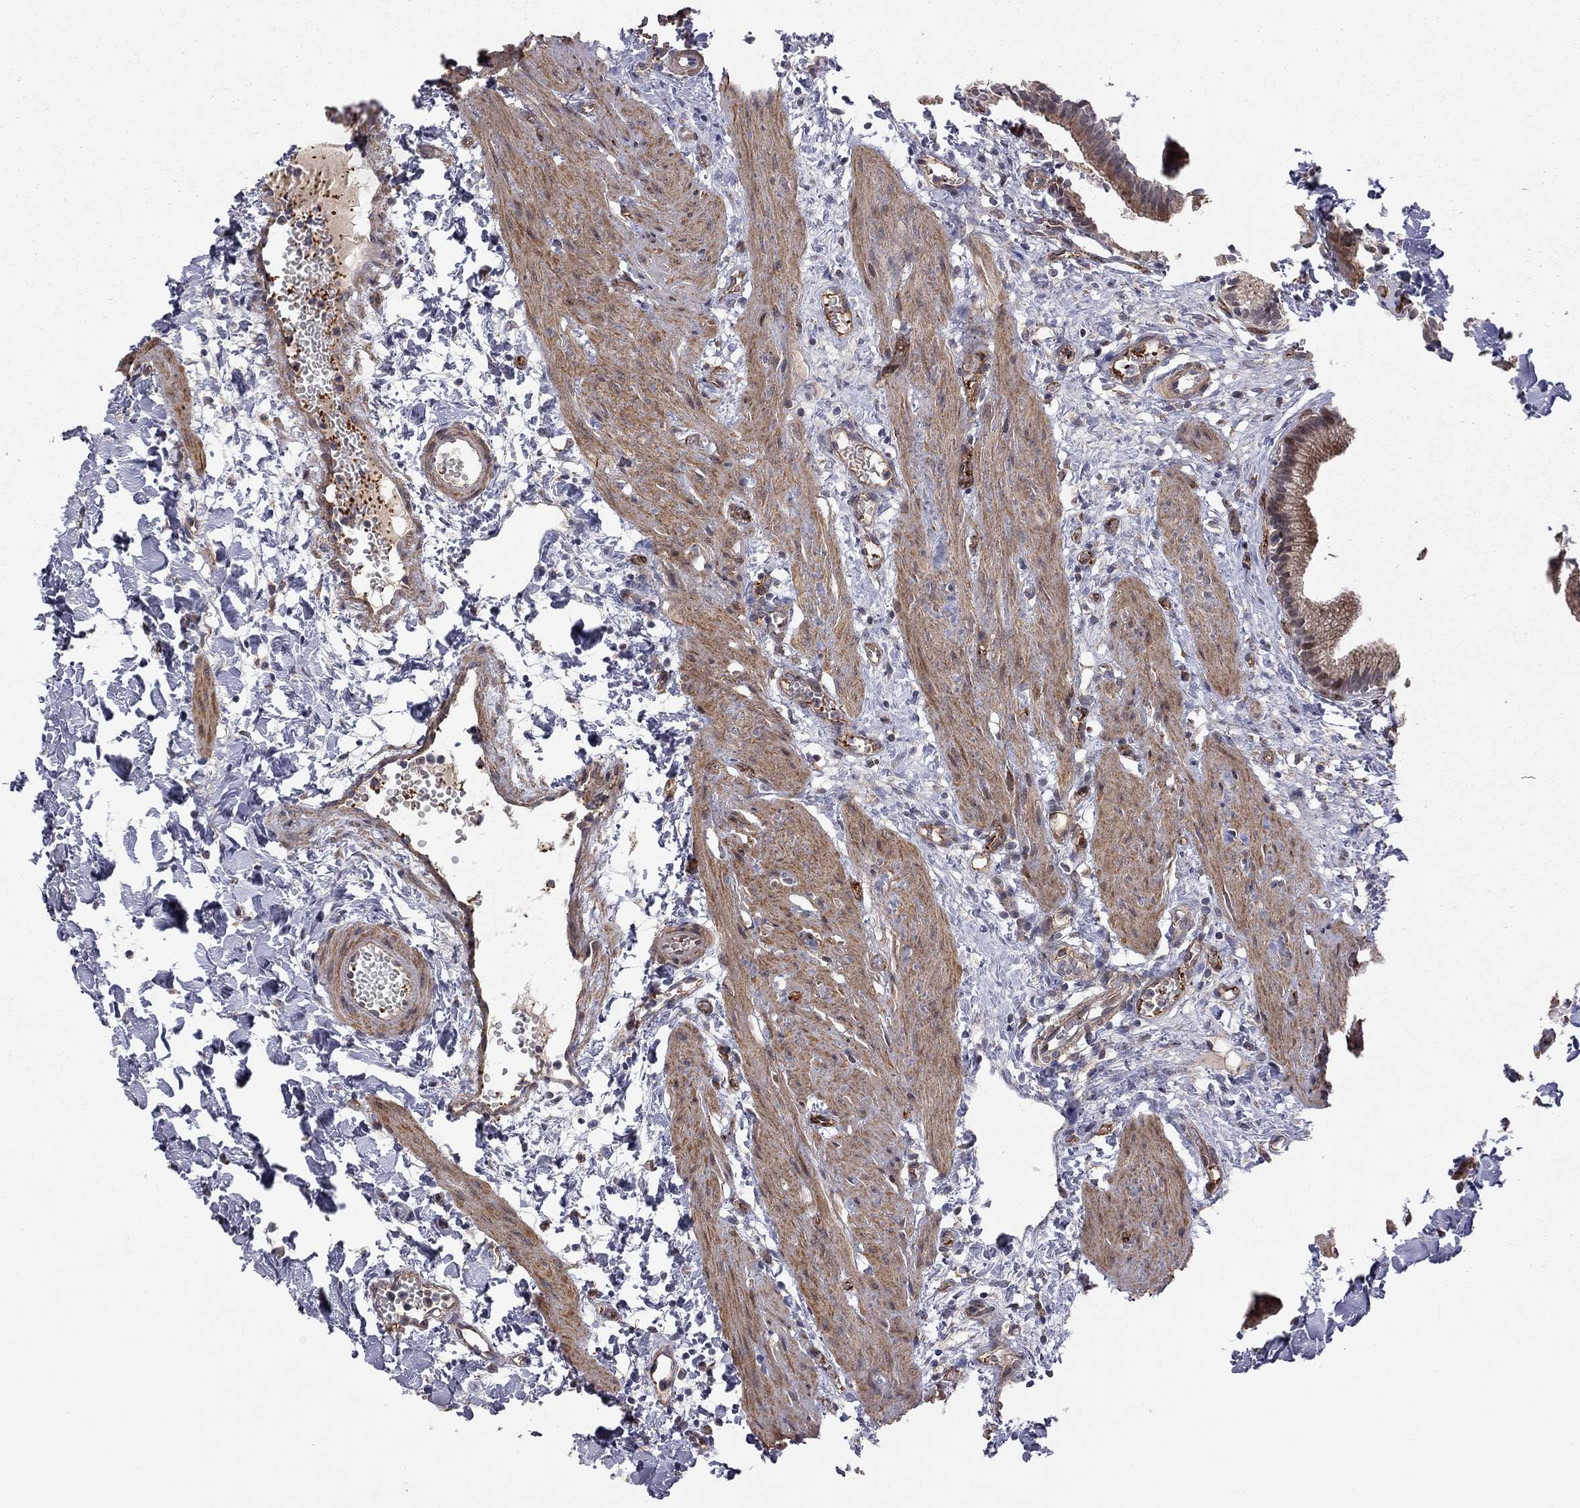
{"staining": {"intensity": "moderate", "quantity": ">75%", "location": "cytoplasmic/membranous"}, "tissue": "gallbladder", "cell_type": "Glandular cells", "image_type": "normal", "snomed": [{"axis": "morphology", "description": "Normal tissue, NOS"}, {"axis": "topography", "description": "Gallbladder"}], "caption": "Immunohistochemical staining of unremarkable gallbladder shows >75% levels of moderate cytoplasmic/membranous protein staining in approximately >75% of glandular cells.", "gene": "EXOC3L2", "patient": {"sex": "female", "age": 24}}